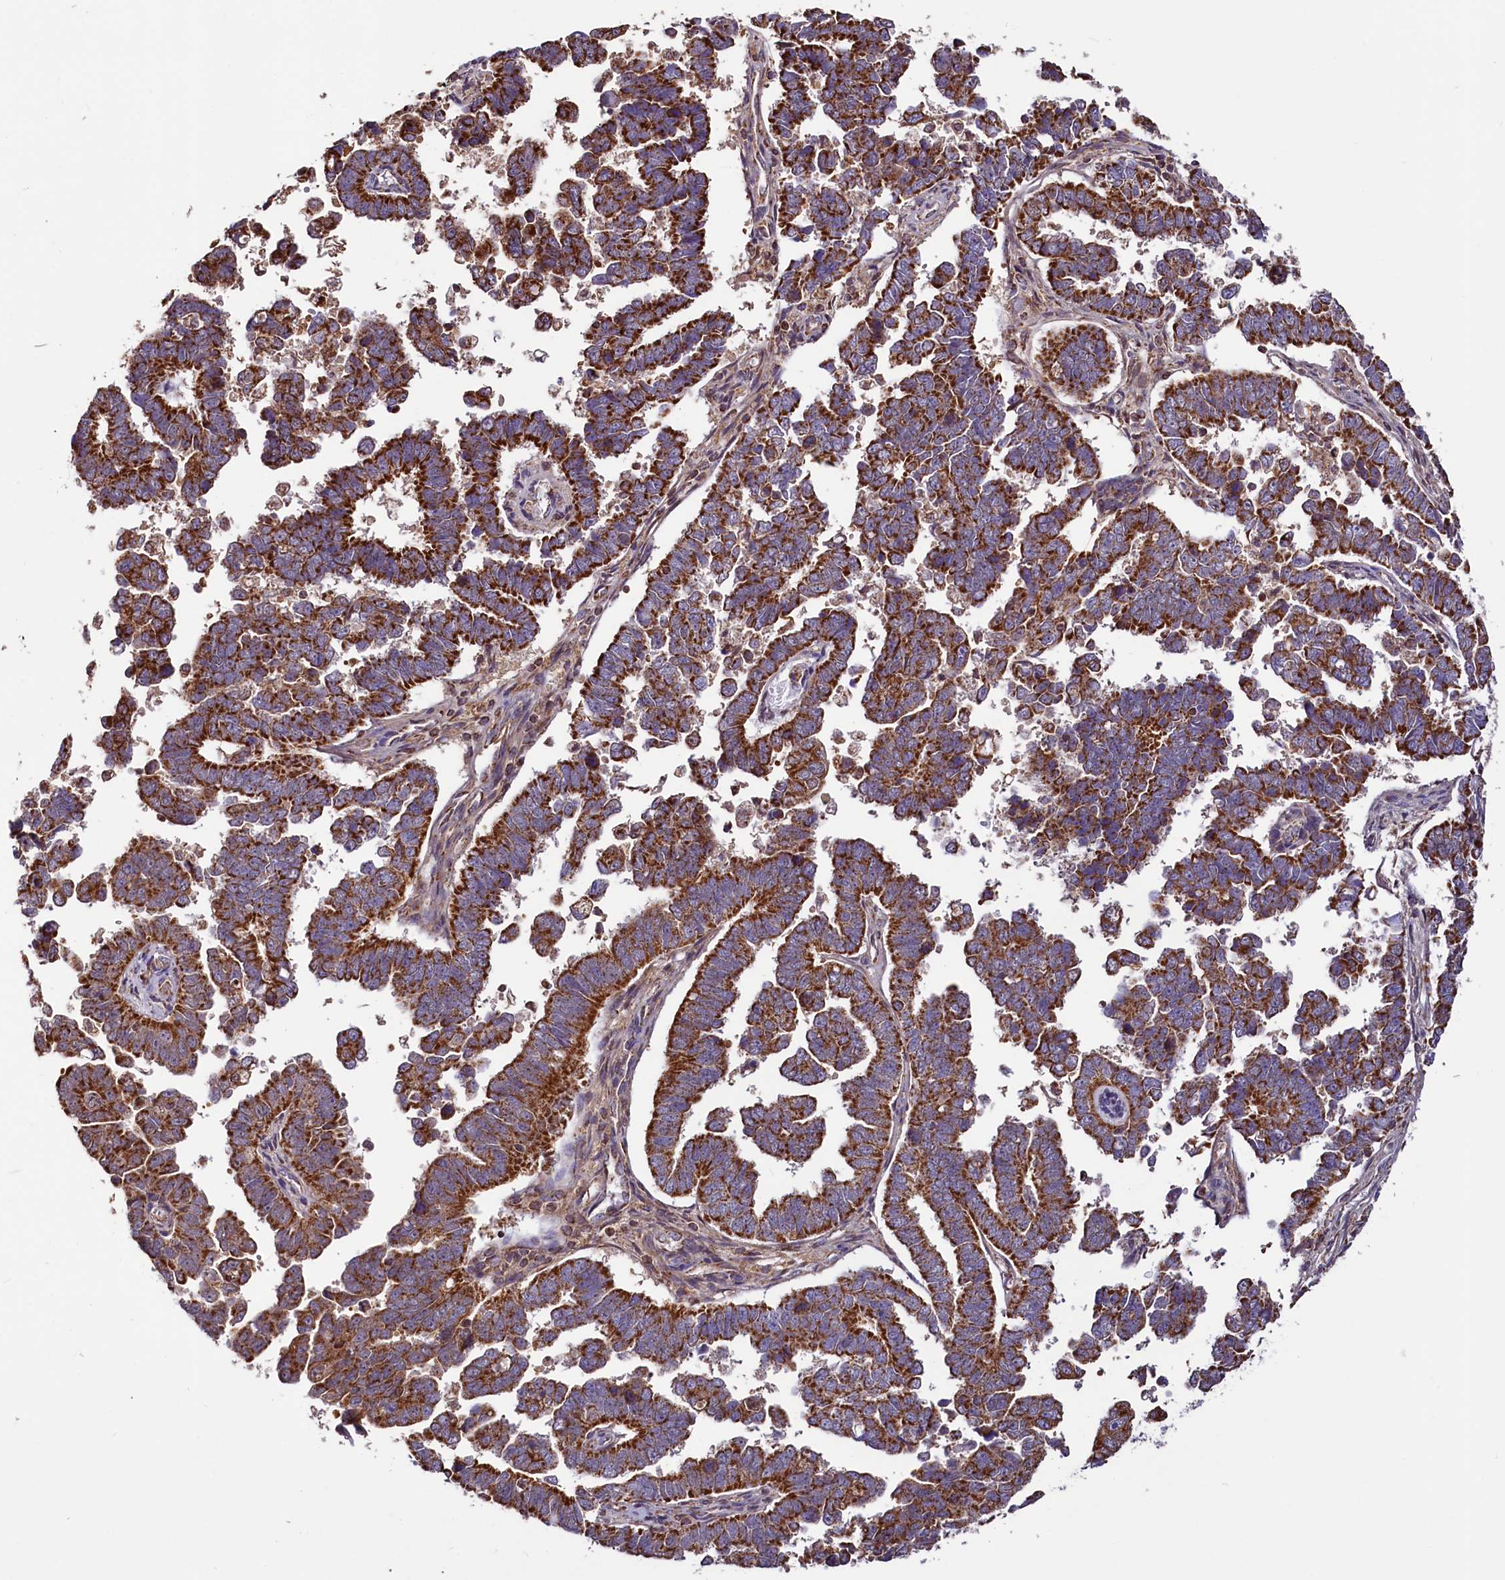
{"staining": {"intensity": "strong", "quantity": ">75%", "location": "cytoplasmic/membranous"}, "tissue": "endometrial cancer", "cell_type": "Tumor cells", "image_type": "cancer", "snomed": [{"axis": "morphology", "description": "Adenocarcinoma, NOS"}, {"axis": "topography", "description": "Endometrium"}], "caption": "Human endometrial cancer (adenocarcinoma) stained with a brown dye displays strong cytoplasmic/membranous positive positivity in about >75% of tumor cells.", "gene": "NUDT15", "patient": {"sex": "female", "age": 75}}